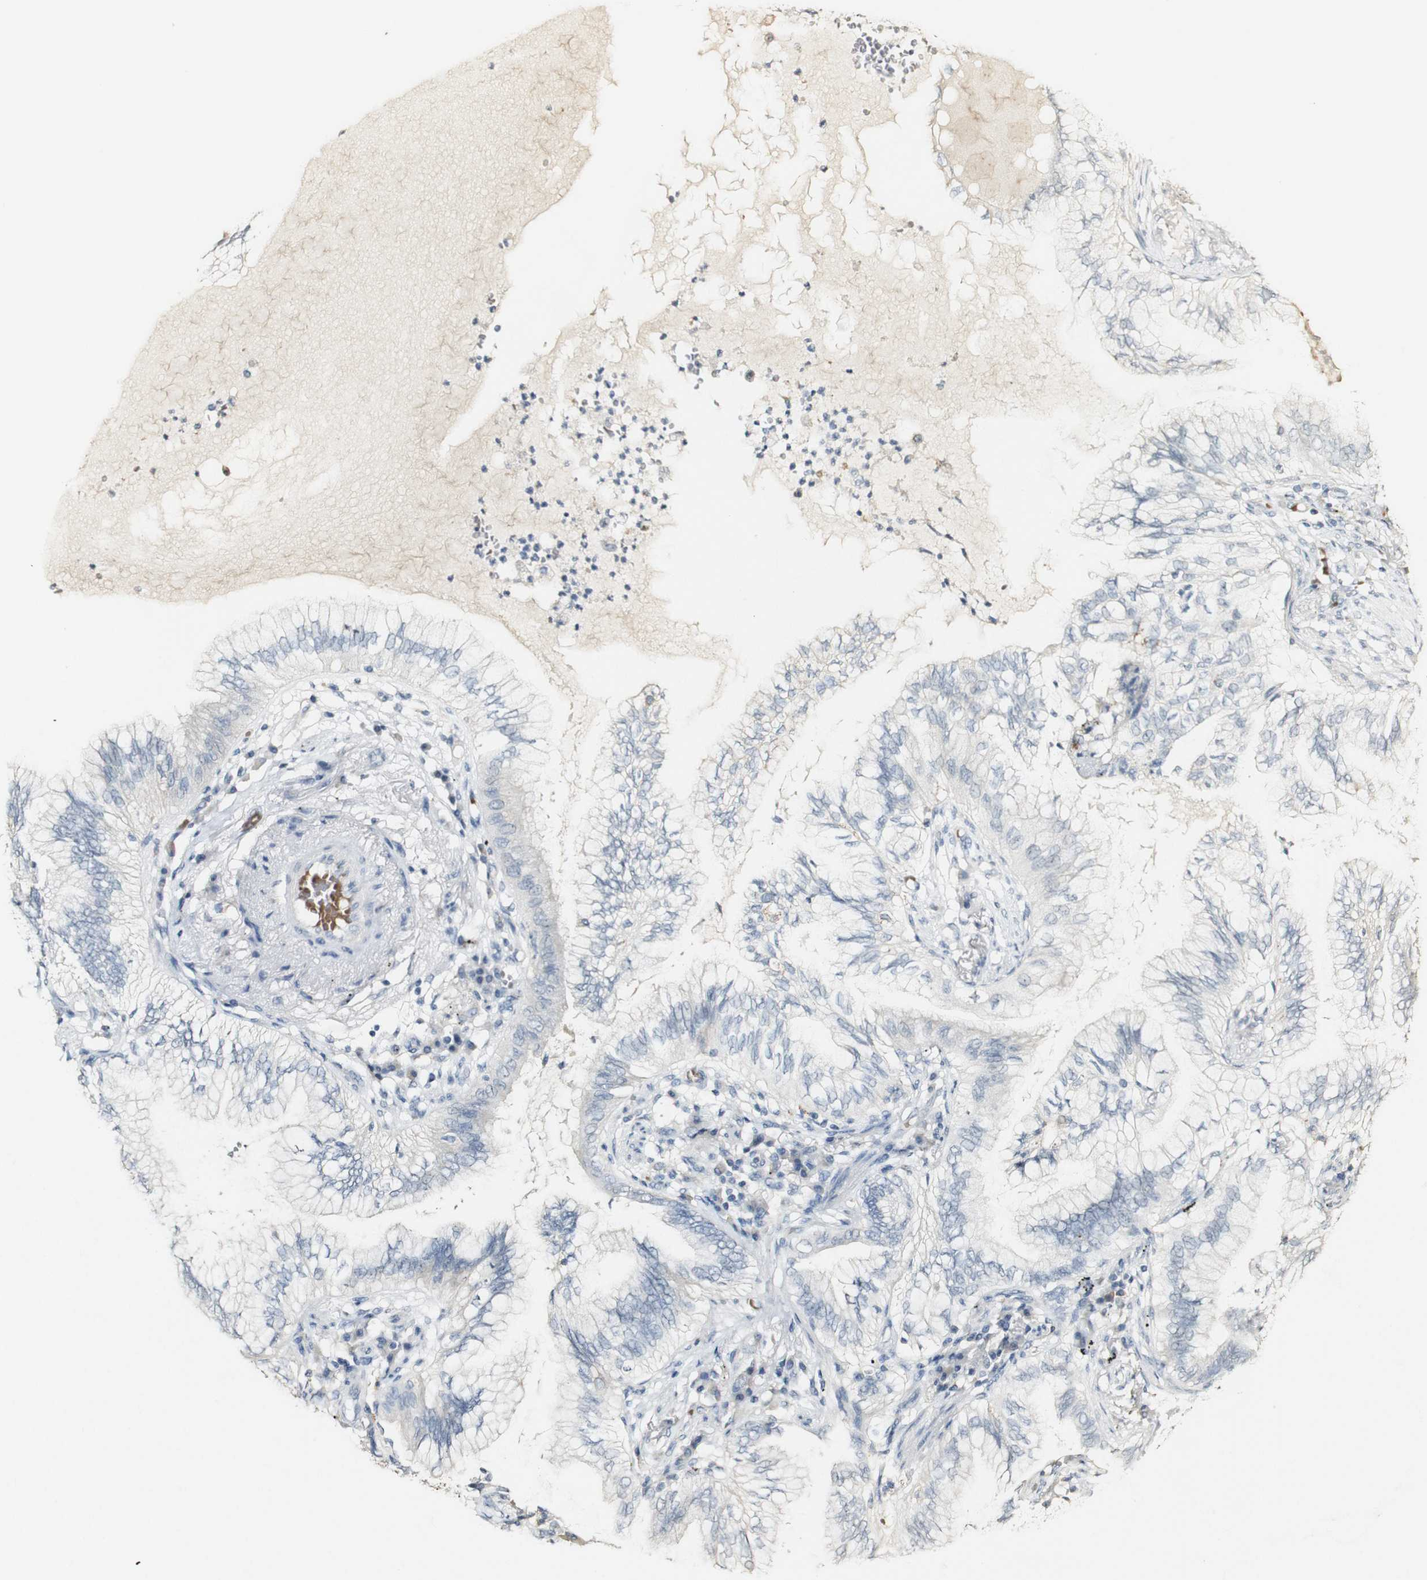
{"staining": {"intensity": "negative", "quantity": "none", "location": "none"}, "tissue": "lung cancer", "cell_type": "Tumor cells", "image_type": "cancer", "snomed": [{"axis": "morphology", "description": "Normal tissue, NOS"}, {"axis": "morphology", "description": "Adenocarcinoma, NOS"}, {"axis": "topography", "description": "Bronchus"}, {"axis": "topography", "description": "Lung"}], "caption": "Immunohistochemistry of lung adenocarcinoma demonstrates no expression in tumor cells.", "gene": "SYT7", "patient": {"sex": "female", "age": 70}}